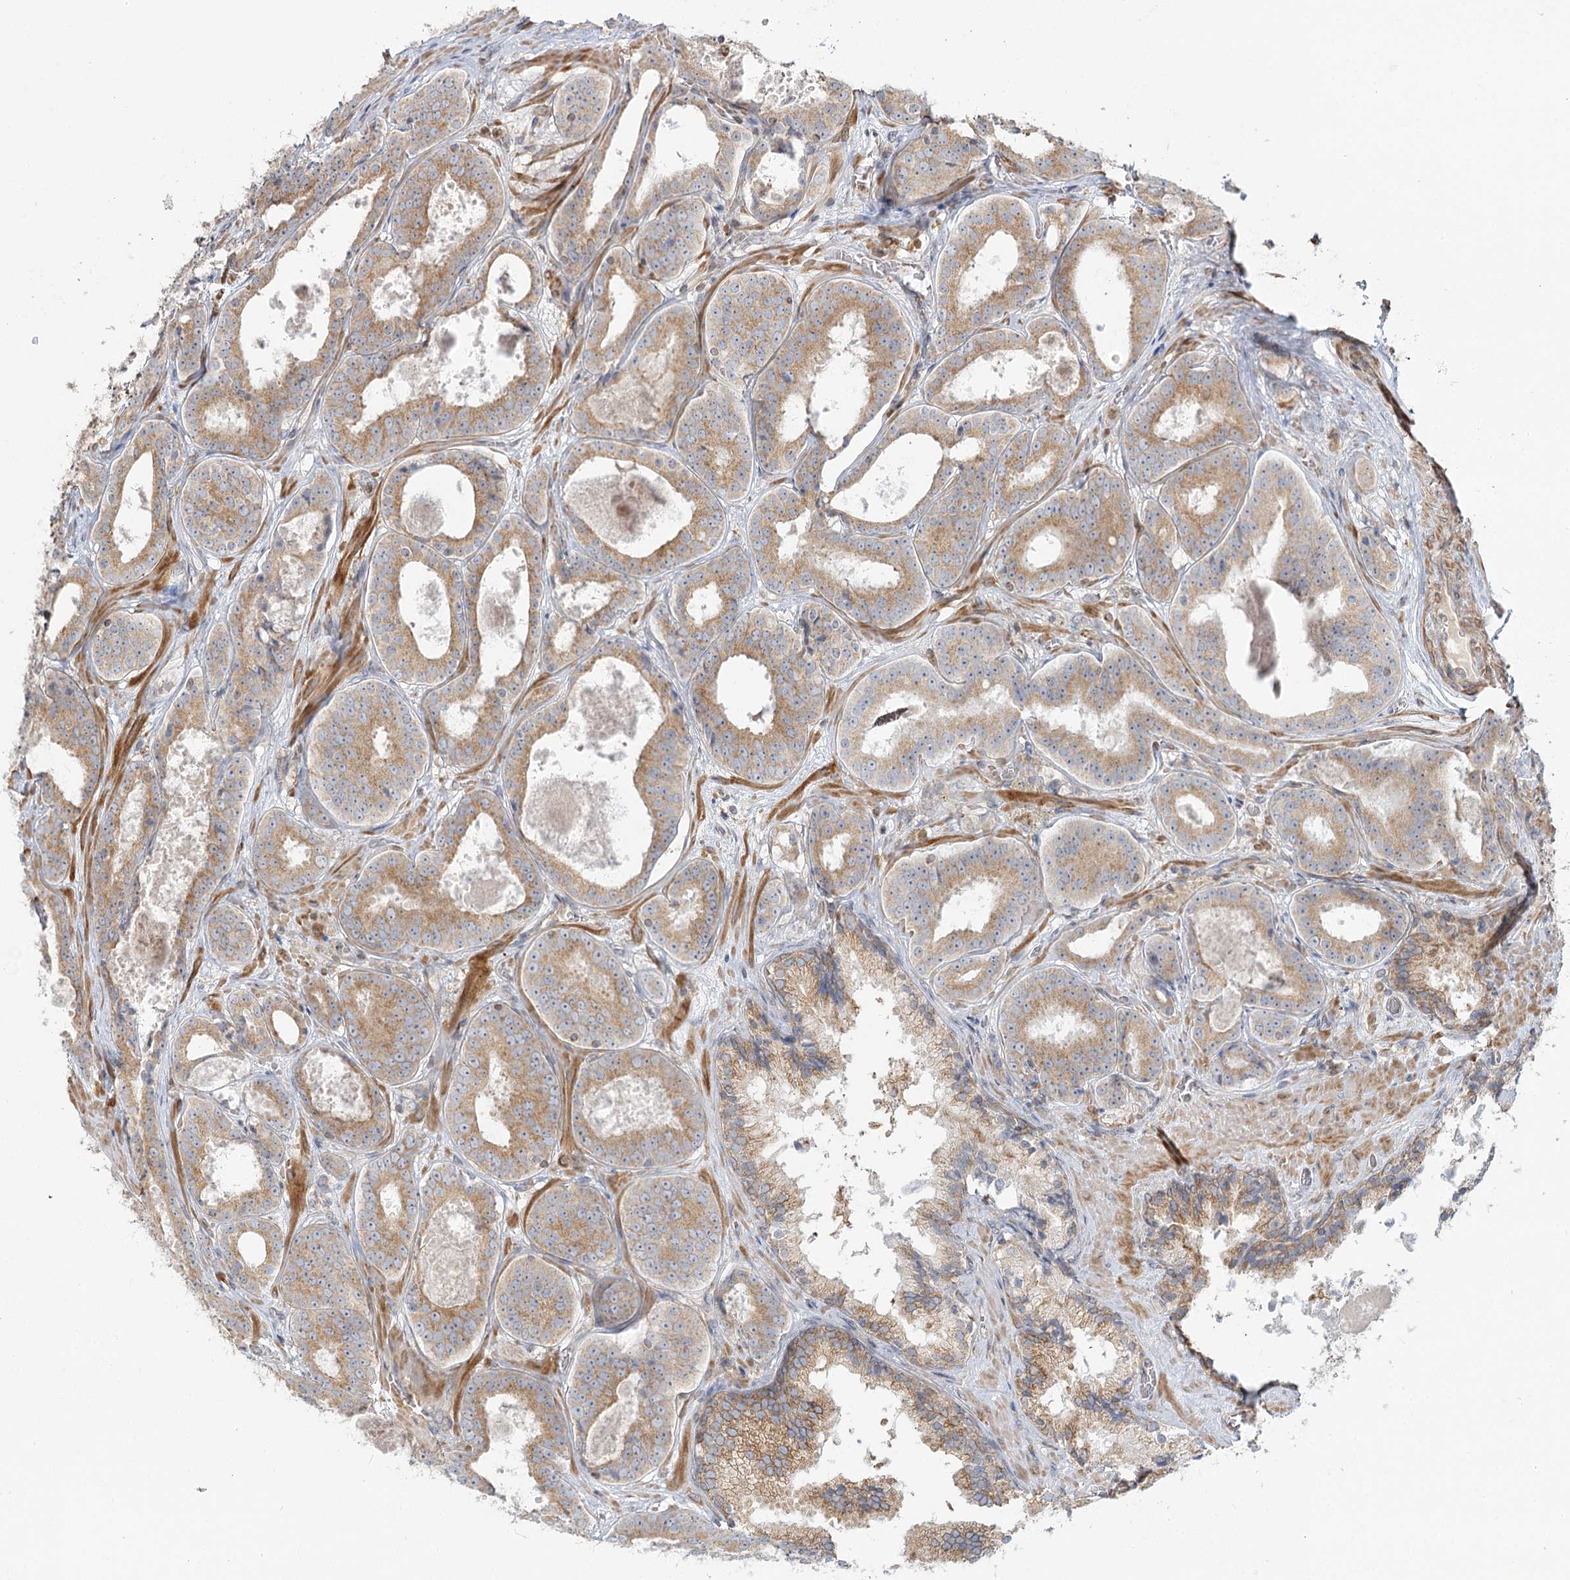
{"staining": {"intensity": "moderate", "quantity": ">75%", "location": "cytoplasmic/membranous"}, "tissue": "prostate cancer", "cell_type": "Tumor cells", "image_type": "cancer", "snomed": [{"axis": "morphology", "description": "Adenocarcinoma, High grade"}, {"axis": "topography", "description": "Prostate"}], "caption": "Human prostate cancer stained with a brown dye demonstrates moderate cytoplasmic/membranous positive positivity in approximately >75% of tumor cells.", "gene": "MTMR3", "patient": {"sex": "male", "age": 57}}